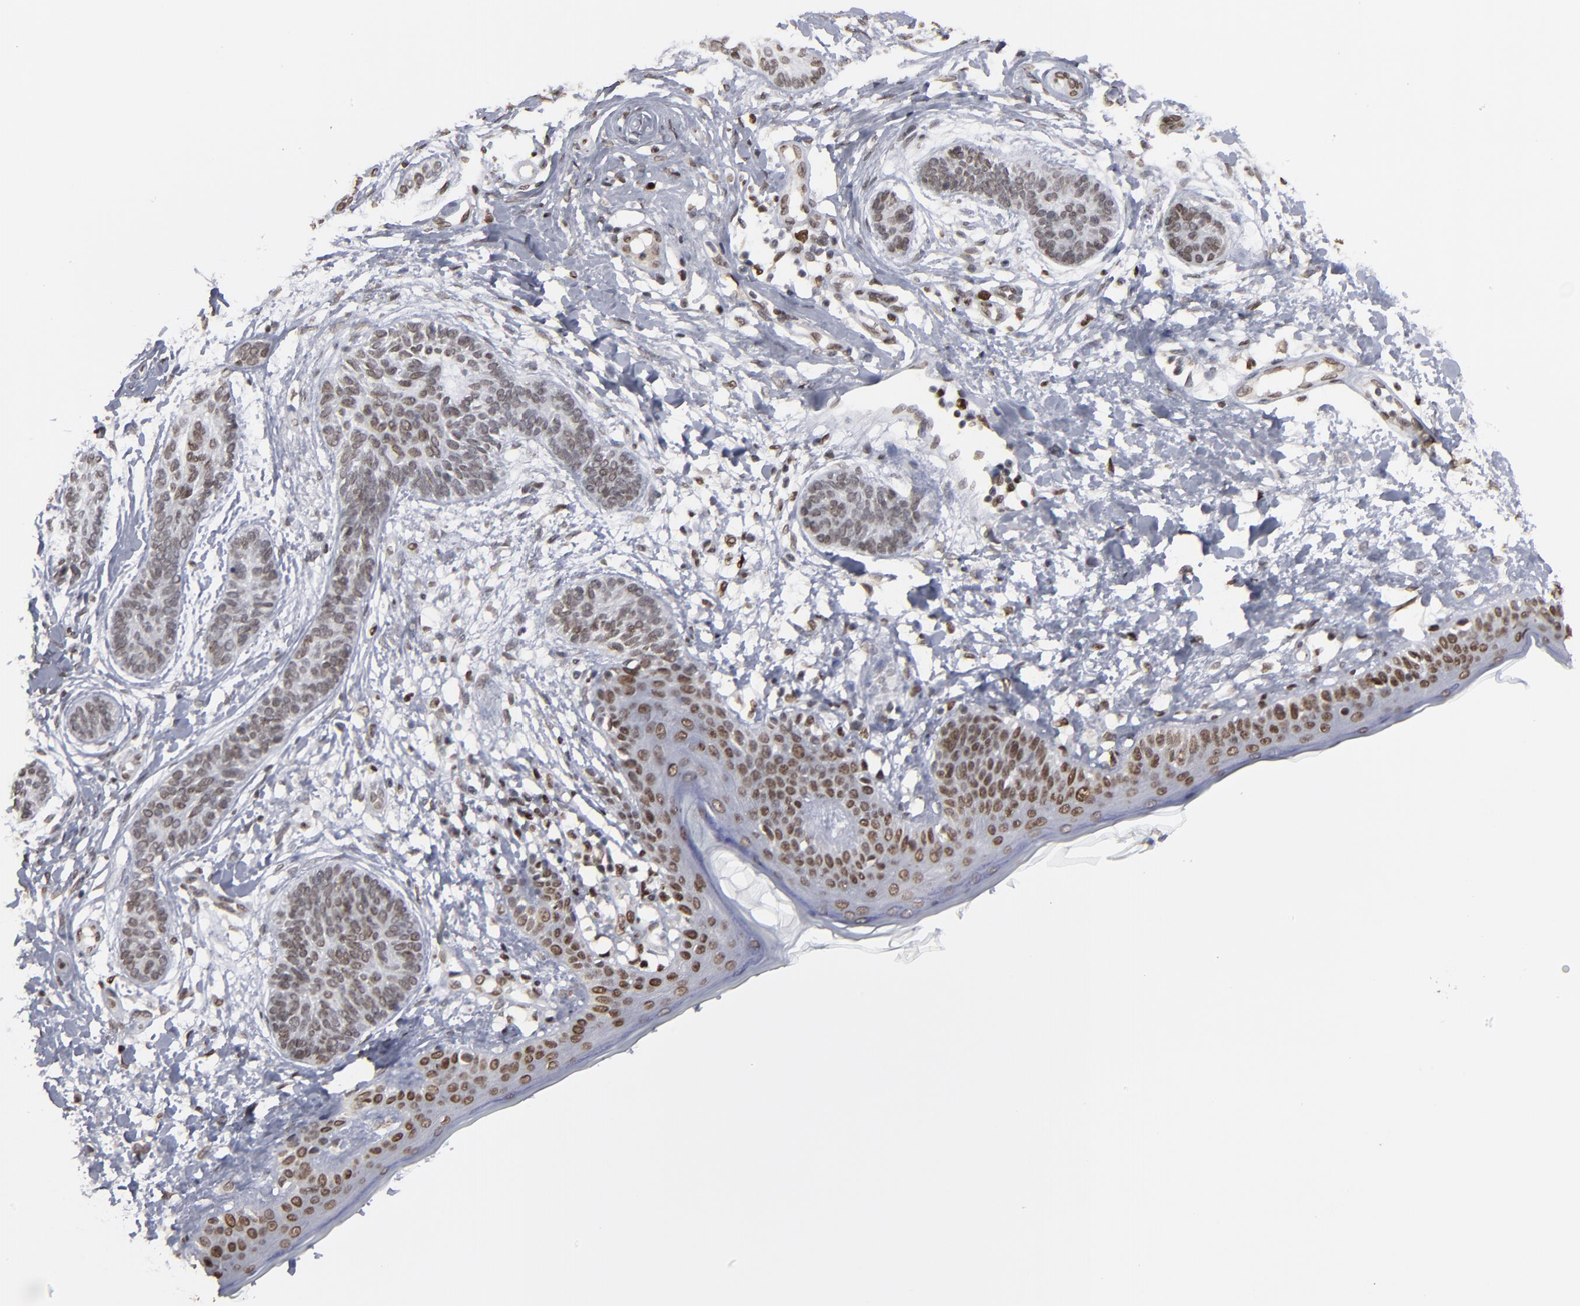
{"staining": {"intensity": "weak", "quantity": "25%-75%", "location": "nuclear"}, "tissue": "skin cancer", "cell_type": "Tumor cells", "image_type": "cancer", "snomed": [{"axis": "morphology", "description": "Normal tissue, NOS"}, {"axis": "morphology", "description": "Basal cell carcinoma"}, {"axis": "topography", "description": "Skin"}], "caption": "Tumor cells display low levels of weak nuclear positivity in about 25%-75% of cells in human skin cancer (basal cell carcinoma).", "gene": "BAZ1A", "patient": {"sex": "male", "age": 63}}